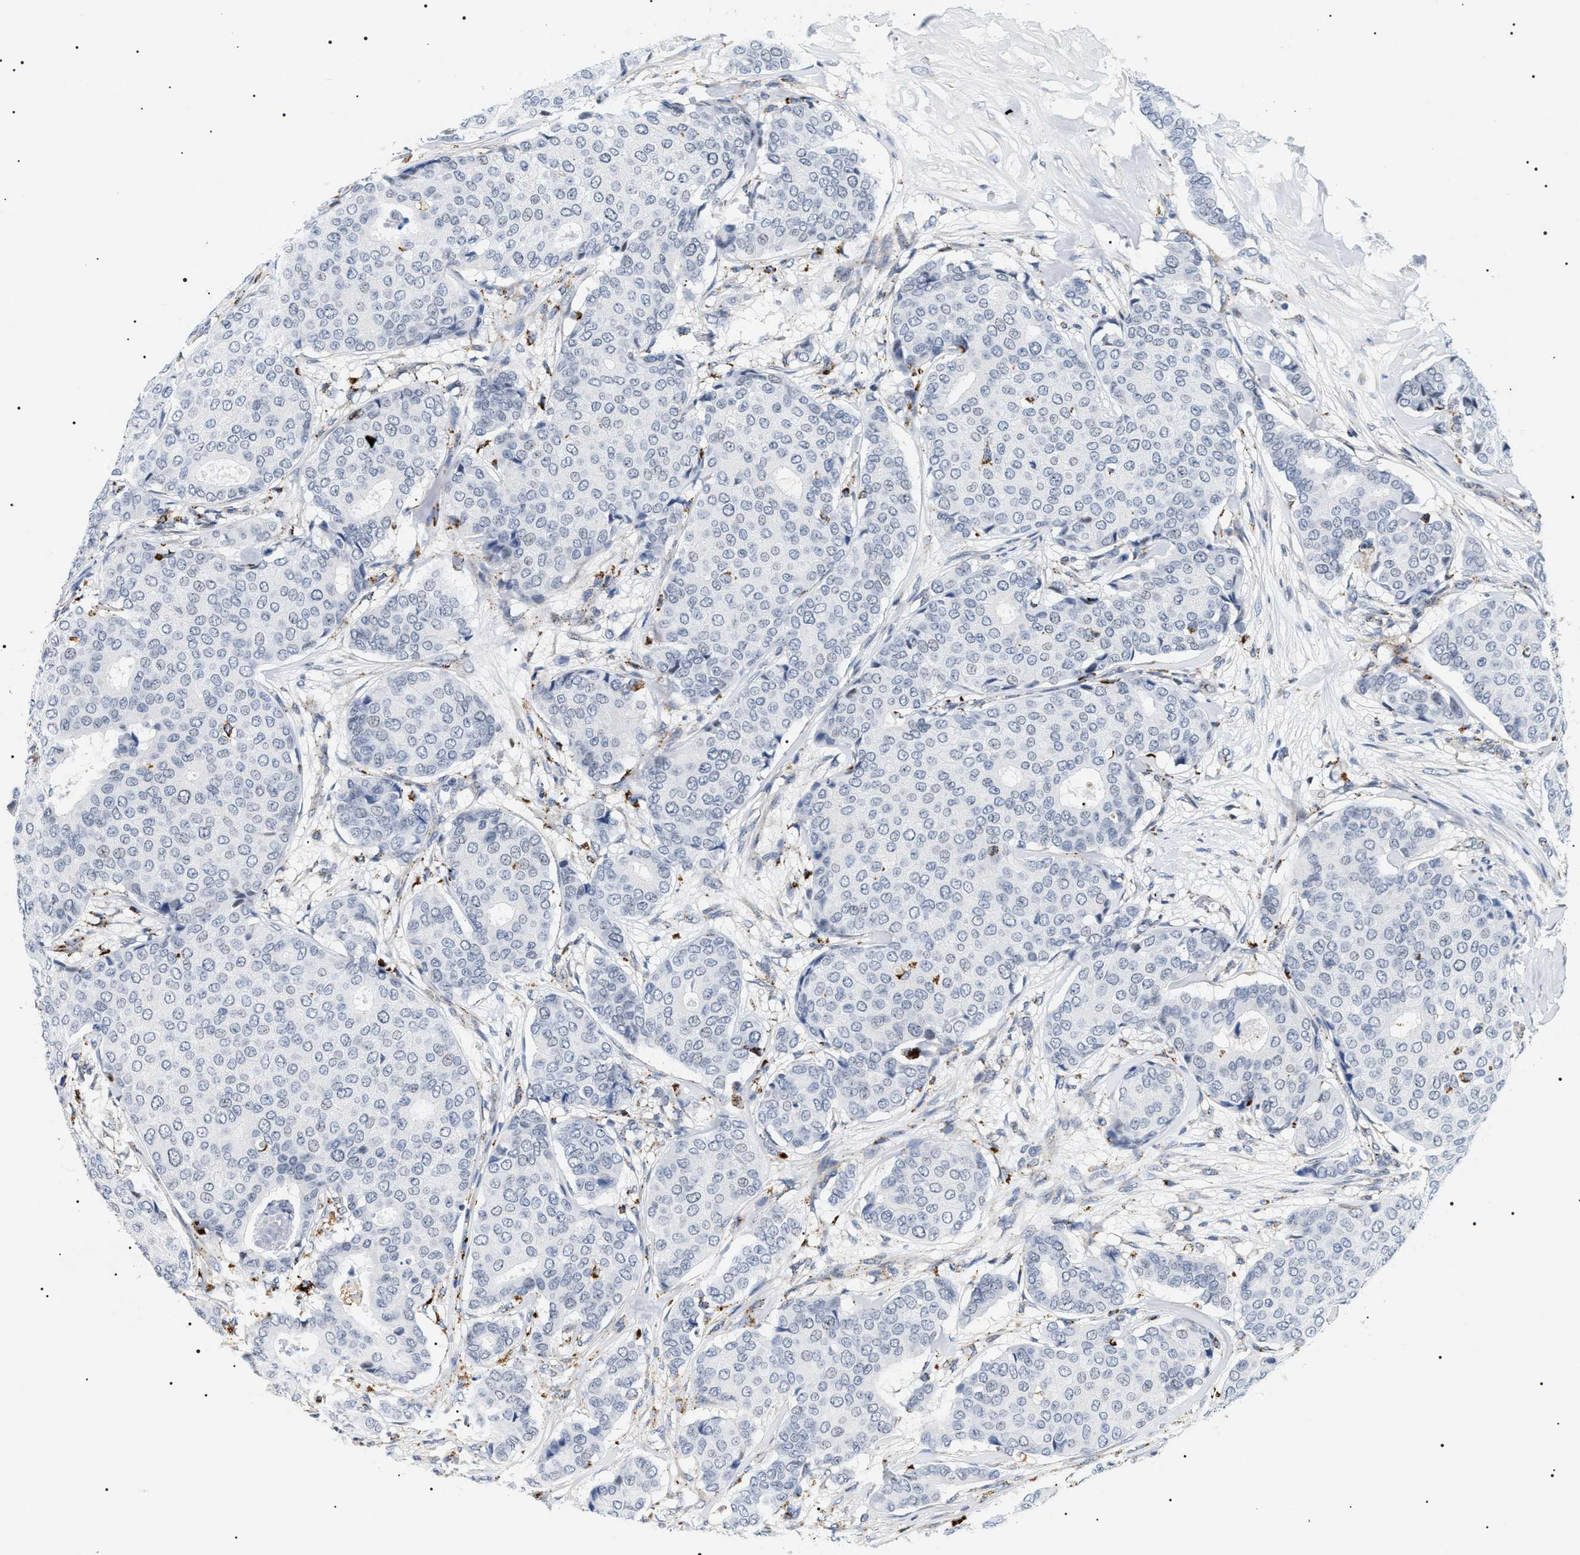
{"staining": {"intensity": "negative", "quantity": "none", "location": "none"}, "tissue": "breast cancer", "cell_type": "Tumor cells", "image_type": "cancer", "snomed": [{"axis": "morphology", "description": "Duct carcinoma"}, {"axis": "topography", "description": "Breast"}], "caption": "The image shows no significant staining in tumor cells of invasive ductal carcinoma (breast).", "gene": "HSD17B11", "patient": {"sex": "female", "age": 75}}